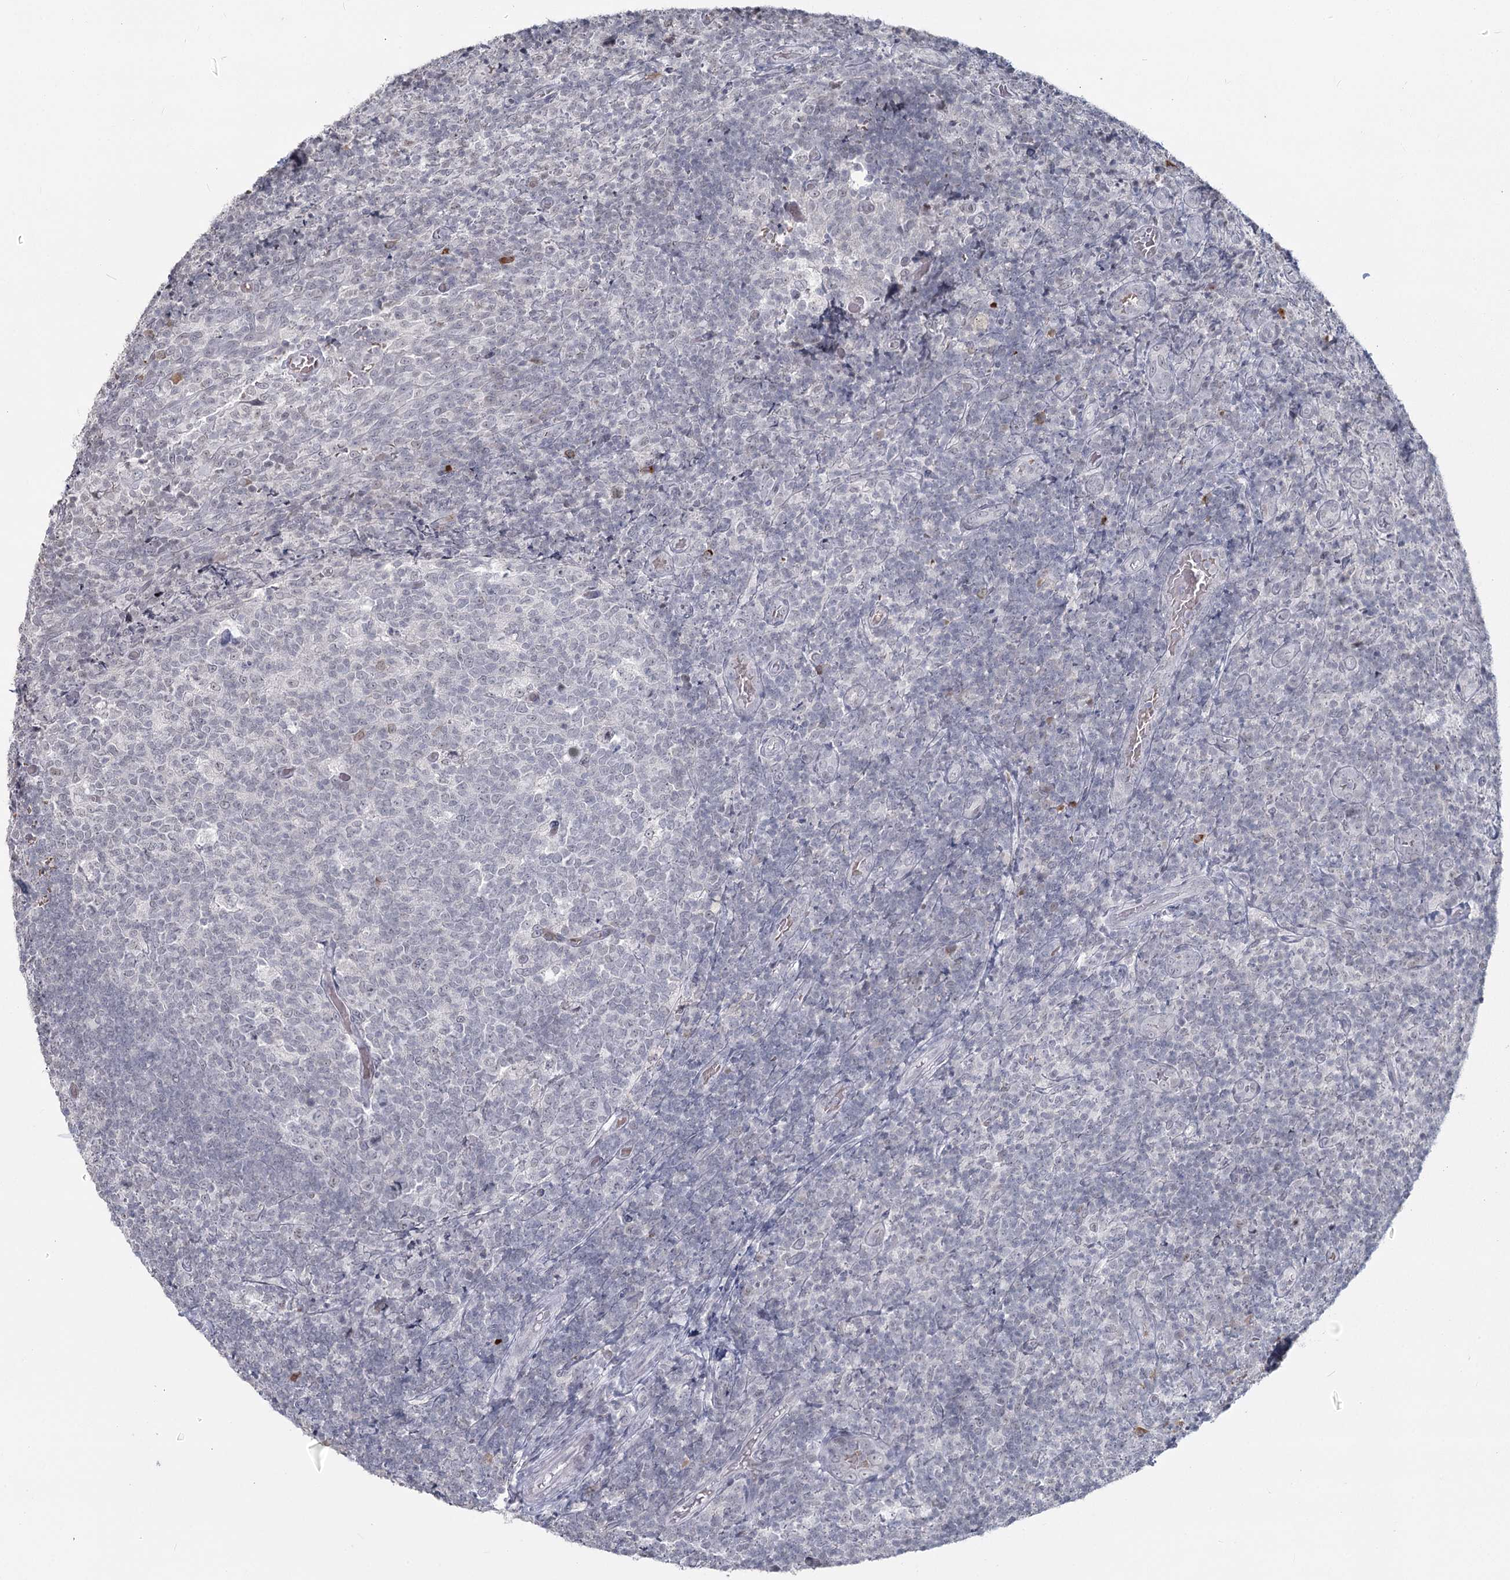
{"staining": {"intensity": "negative", "quantity": "none", "location": "none"}, "tissue": "tonsil", "cell_type": "Germinal center cells", "image_type": "normal", "snomed": [{"axis": "morphology", "description": "Normal tissue, NOS"}, {"axis": "topography", "description": "Tonsil"}], "caption": "The histopathology image displays no significant staining in germinal center cells of tonsil.", "gene": "LY6G5C", "patient": {"sex": "female", "age": 19}}